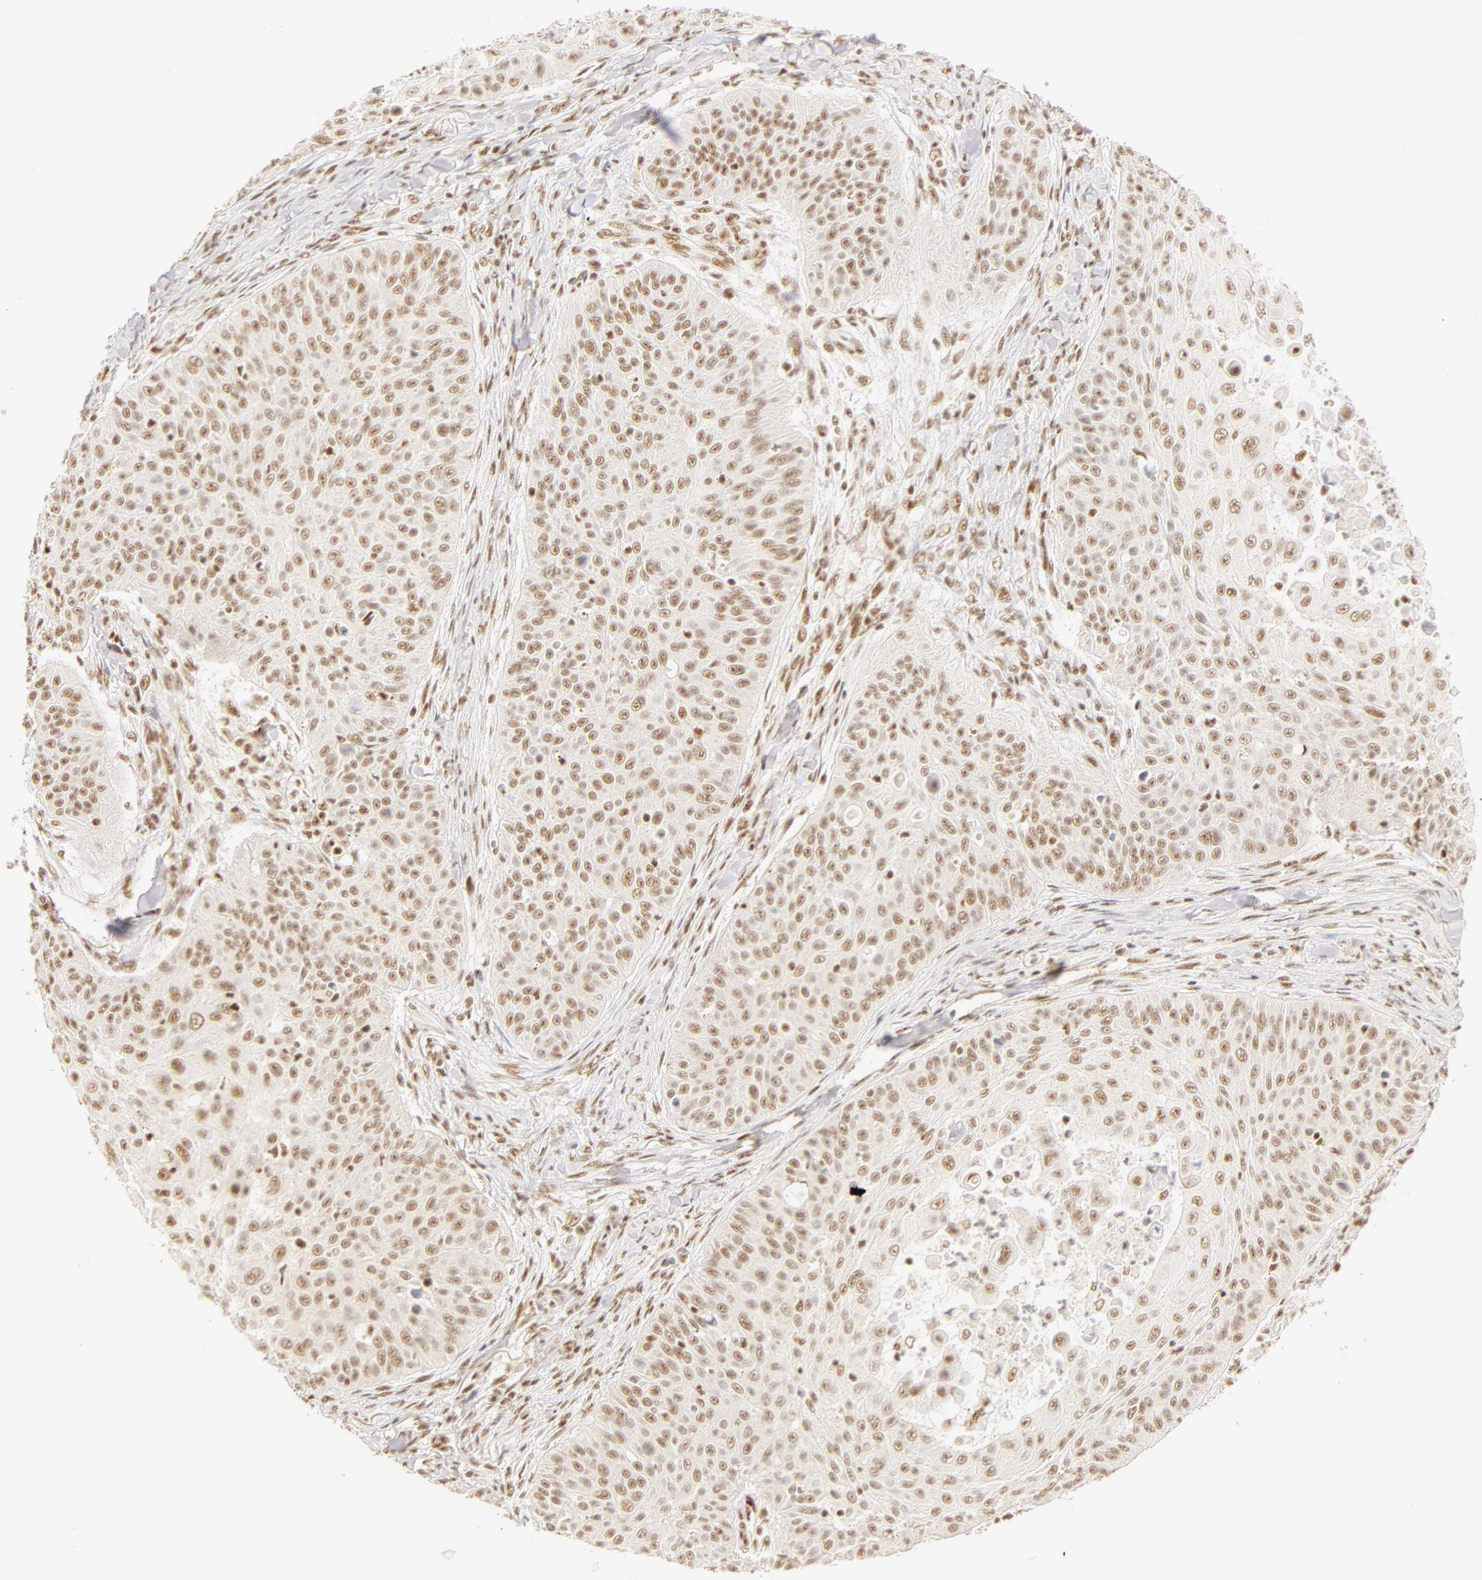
{"staining": {"intensity": "weak", "quantity": ">75%", "location": "nuclear"}, "tissue": "skin cancer", "cell_type": "Tumor cells", "image_type": "cancer", "snomed": [{"axis": "morphology", "description": "Squamous cell carcinoma, NOS"}, {"axis": "topography", "description": "Skin"}], "caption": "There is low levels of weak nuclear positivity in tumor cells of skin cancer, as demonstrated by immunohistochemical staining (brown color).", "gene": "RBM39", "patient": {"sex": "male", "age": 82}}